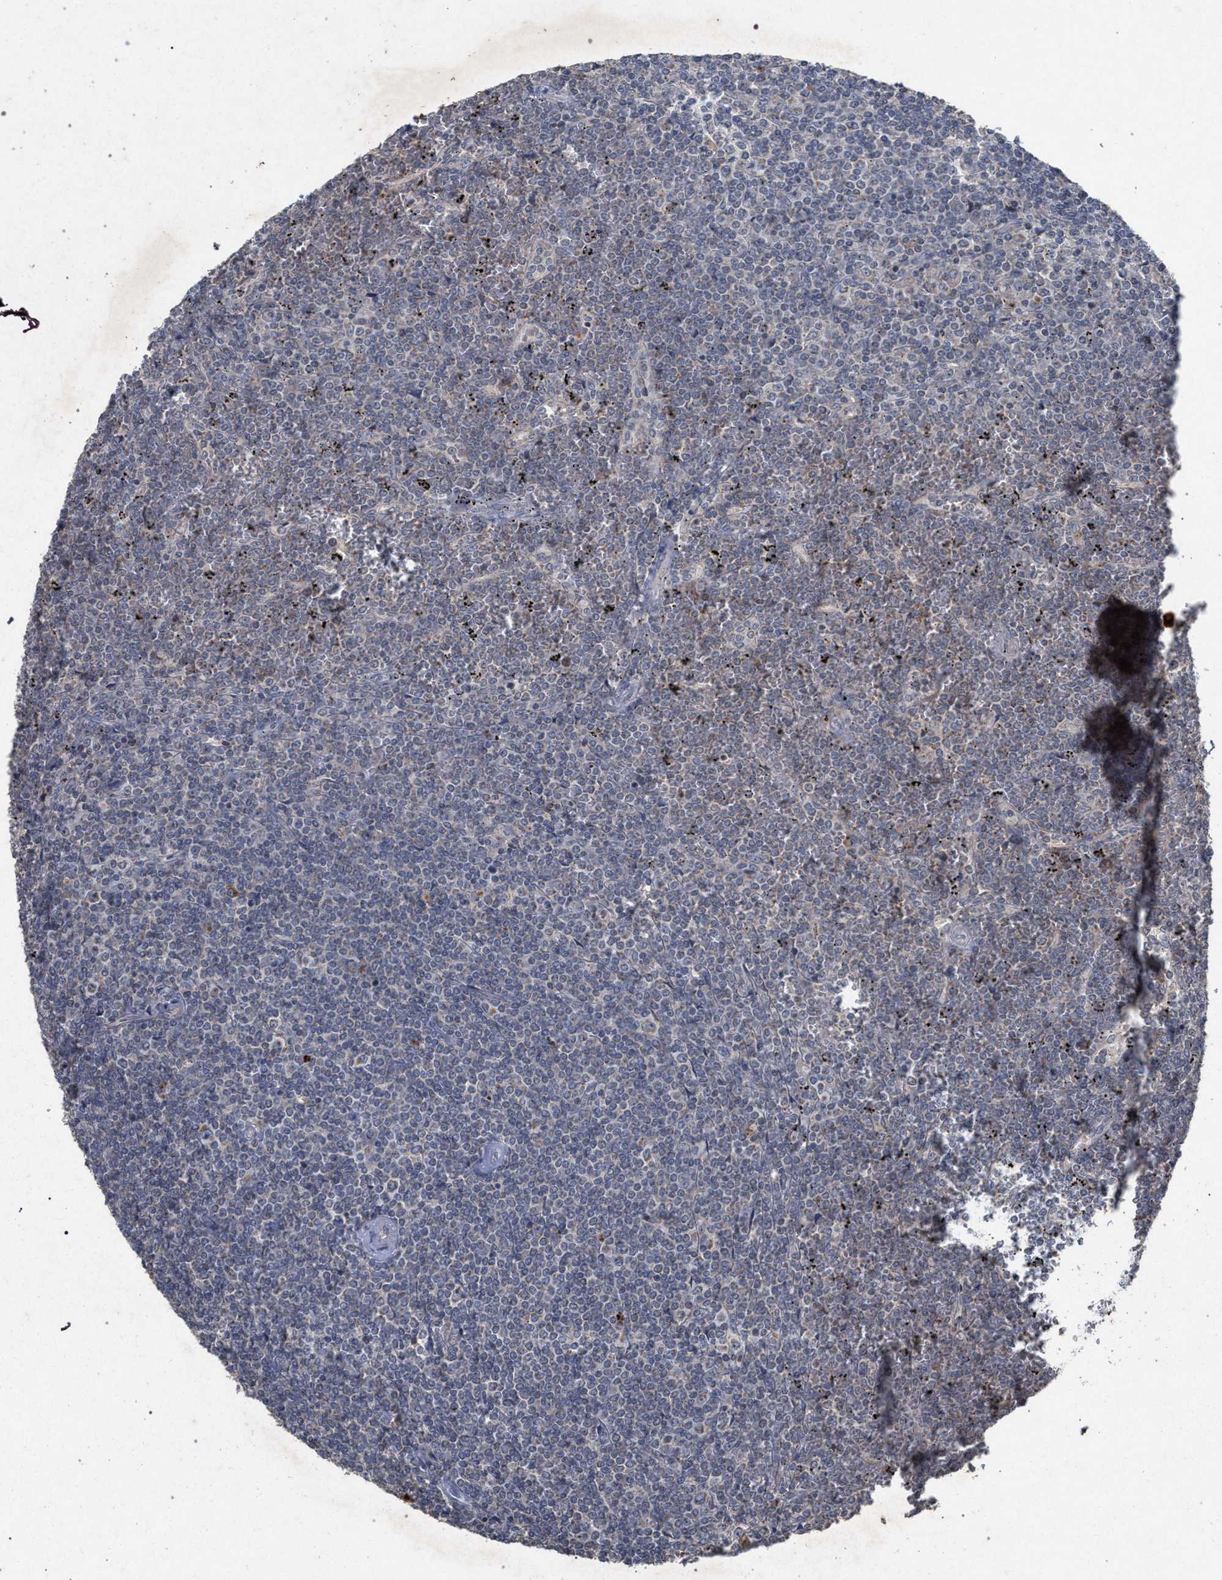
{"staining": {"intensity": "negative", "quantity": "none", "location": "none"}, "tissue": "lymphoma", "cell_type": "Tumor cells", "image_type": "cancer", "snomed": [{"axis": "morphology", "description": "Malignant lymphoma, non-Hodgkin's type, Low grade"}, {"axis": "topography", "description": "Spleen"}], "caption": "An immunohistochemistry (IHC) histopathology image of malignant lymphoma, non-Hodgkin's type (low-grade) is shown. There is no staining in tumor cells of malignant lymphoma, non-Hodgkin's type (low-grade). (Stains: DAB (3,3'-diaminobenzidine) immunohistochemistry with hematoxylin counter stain, Microscopy: brightfield microscopy at high magnification).", "gene": "PKD2L1", "patient": {"sex": "female", "age": 19}}